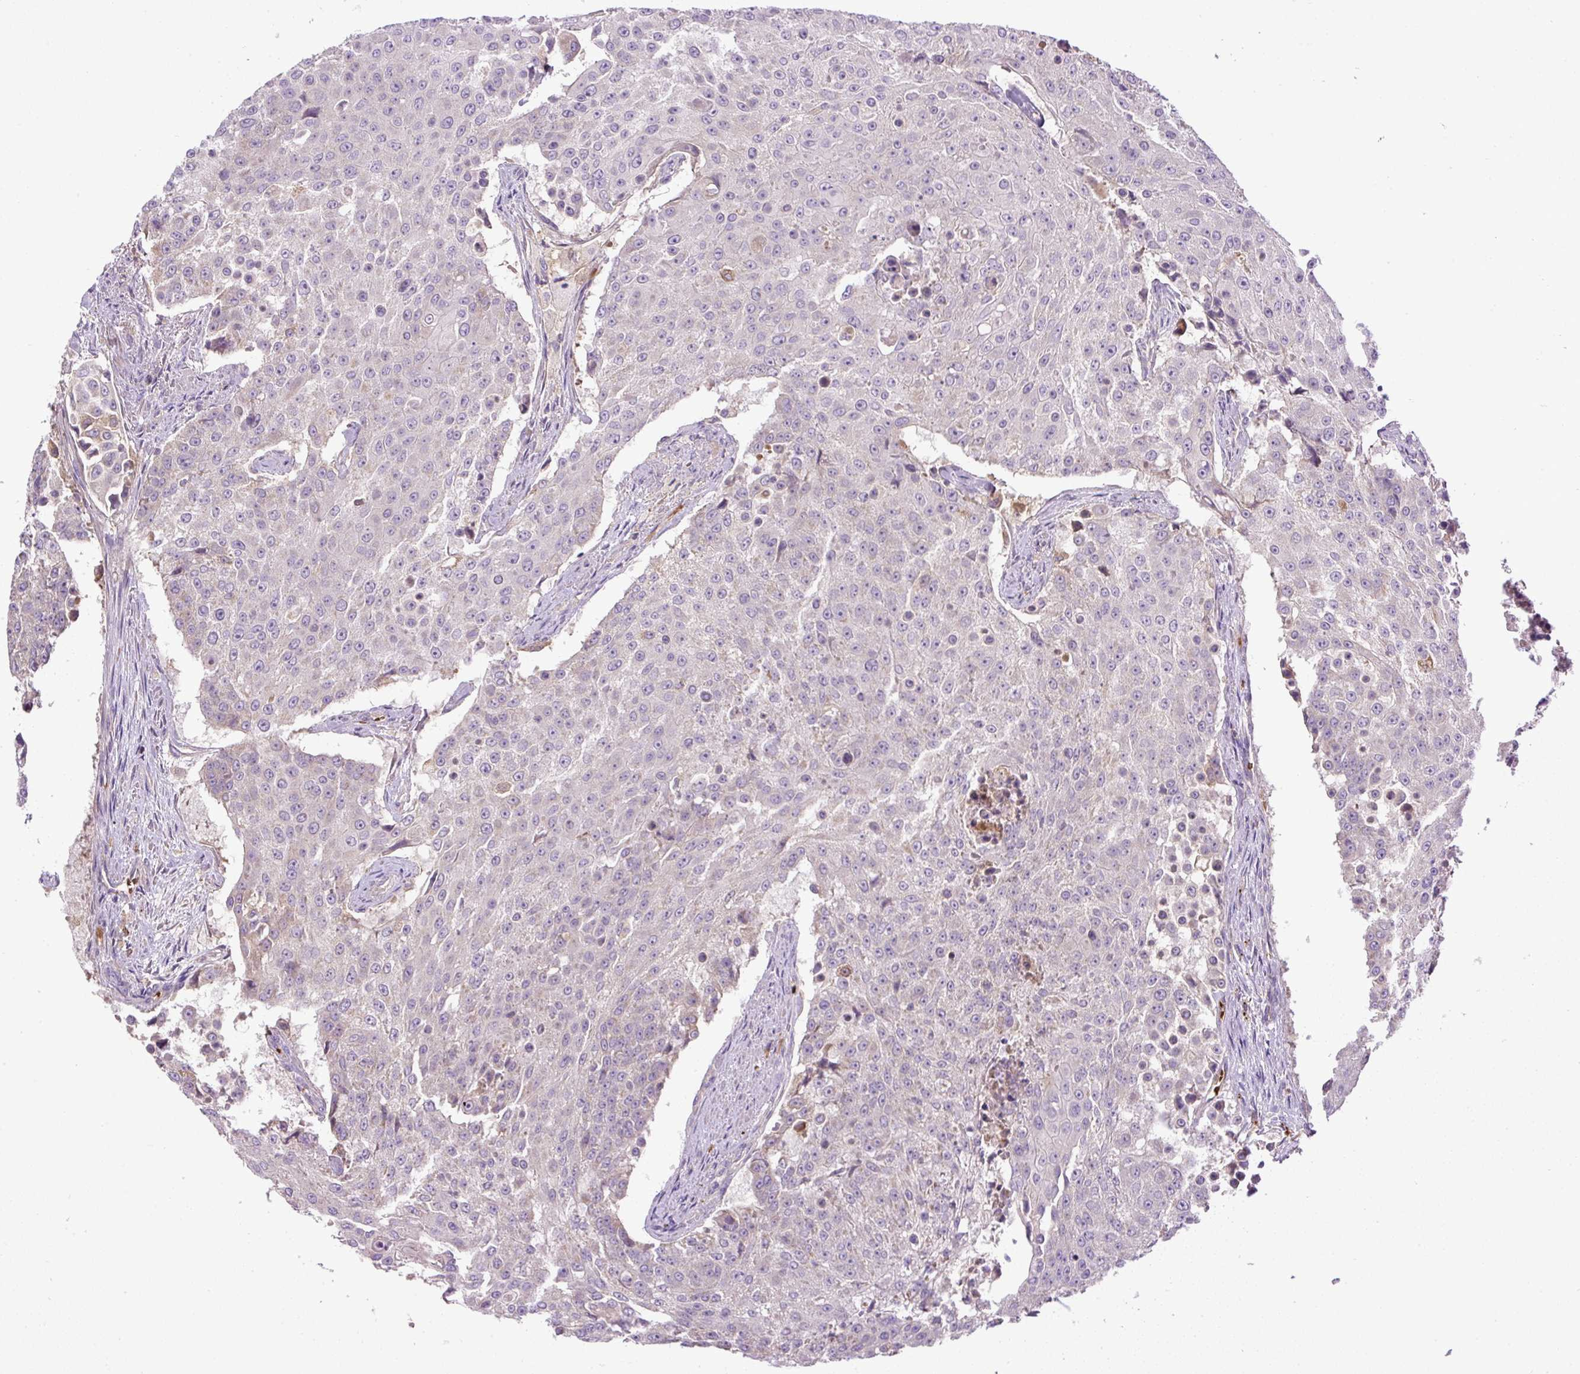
{"staining": {"intensity": "negative", "quantity": "none", "location": "none"}, "tissue": "urothelial cancer", "cell_type": "Tumor cells", "image_type": "cancer", "snomed": [{"axis": "morphology", "description": "Urothelial carcinoma, High grade"}, {"axis": "topography", "description": "Urinary bladder"}], "caption": "DAB immunohistochemical staining of urothelial cancer displays no significant positivity in tumor cells.", "gene": "CXCL13", "patient": {"sex": "female", "age": 63}}